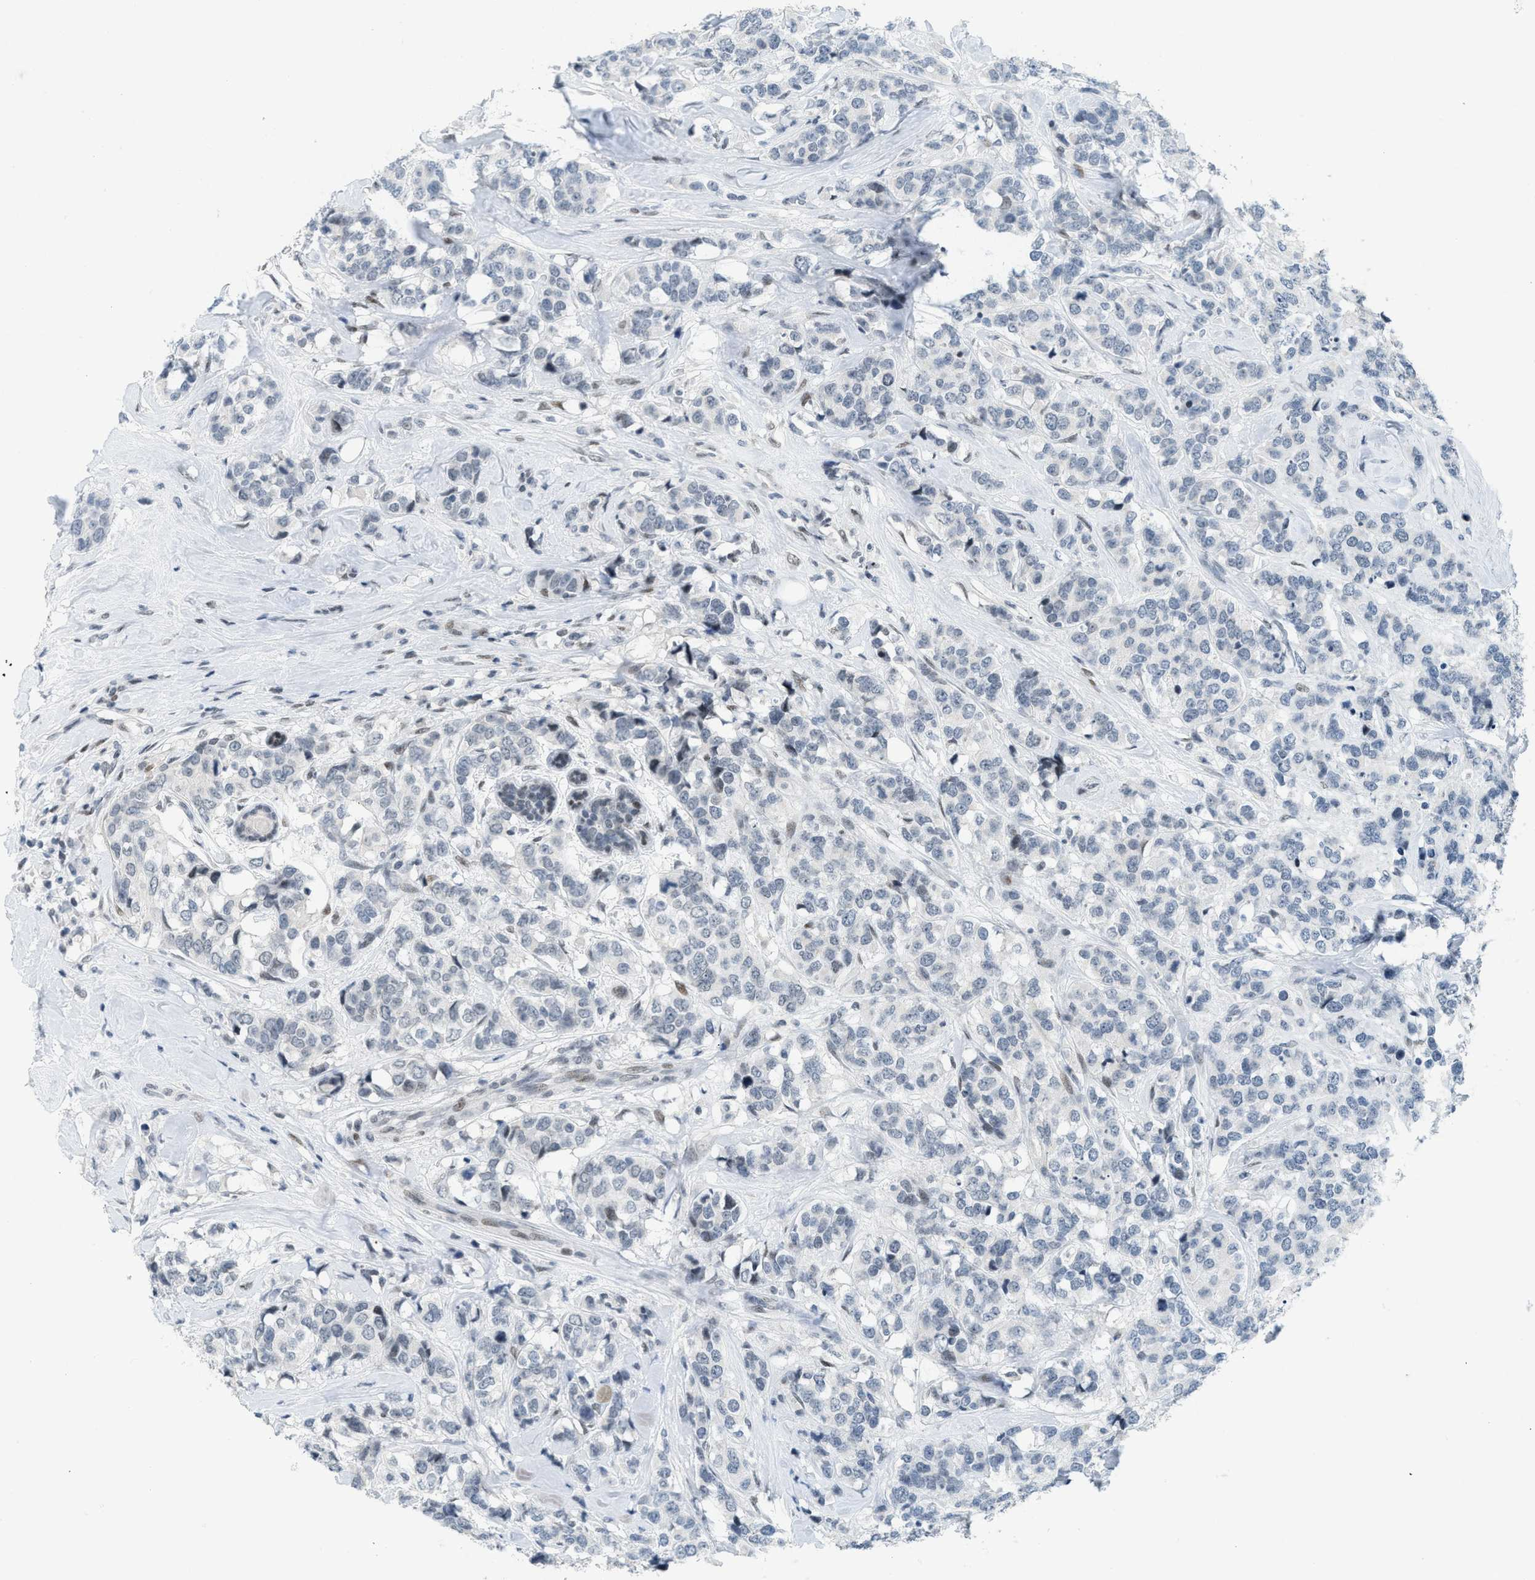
{"staining": {"intensity": "negative", "quantity": "none", "location": "none"}, "tissue": "breast cancer", "cell_type": "Tumor cells", "image_type": "cancer", "snomed": [{"axis": "morphology", "description": "Lobular carcinoma"}, {"axis": "topography", "description": "Breast"}], "caption": "There is no significant expression in tumor cells of breast lobular carcinoma. The staining was performed using DAB to visualize the protein expression in brown, while the nuclei were stained in blue with hematoxylin (Magnification: 20x).", "gene": "PBX1", "patient": {"sex": "female", "age": 59}}